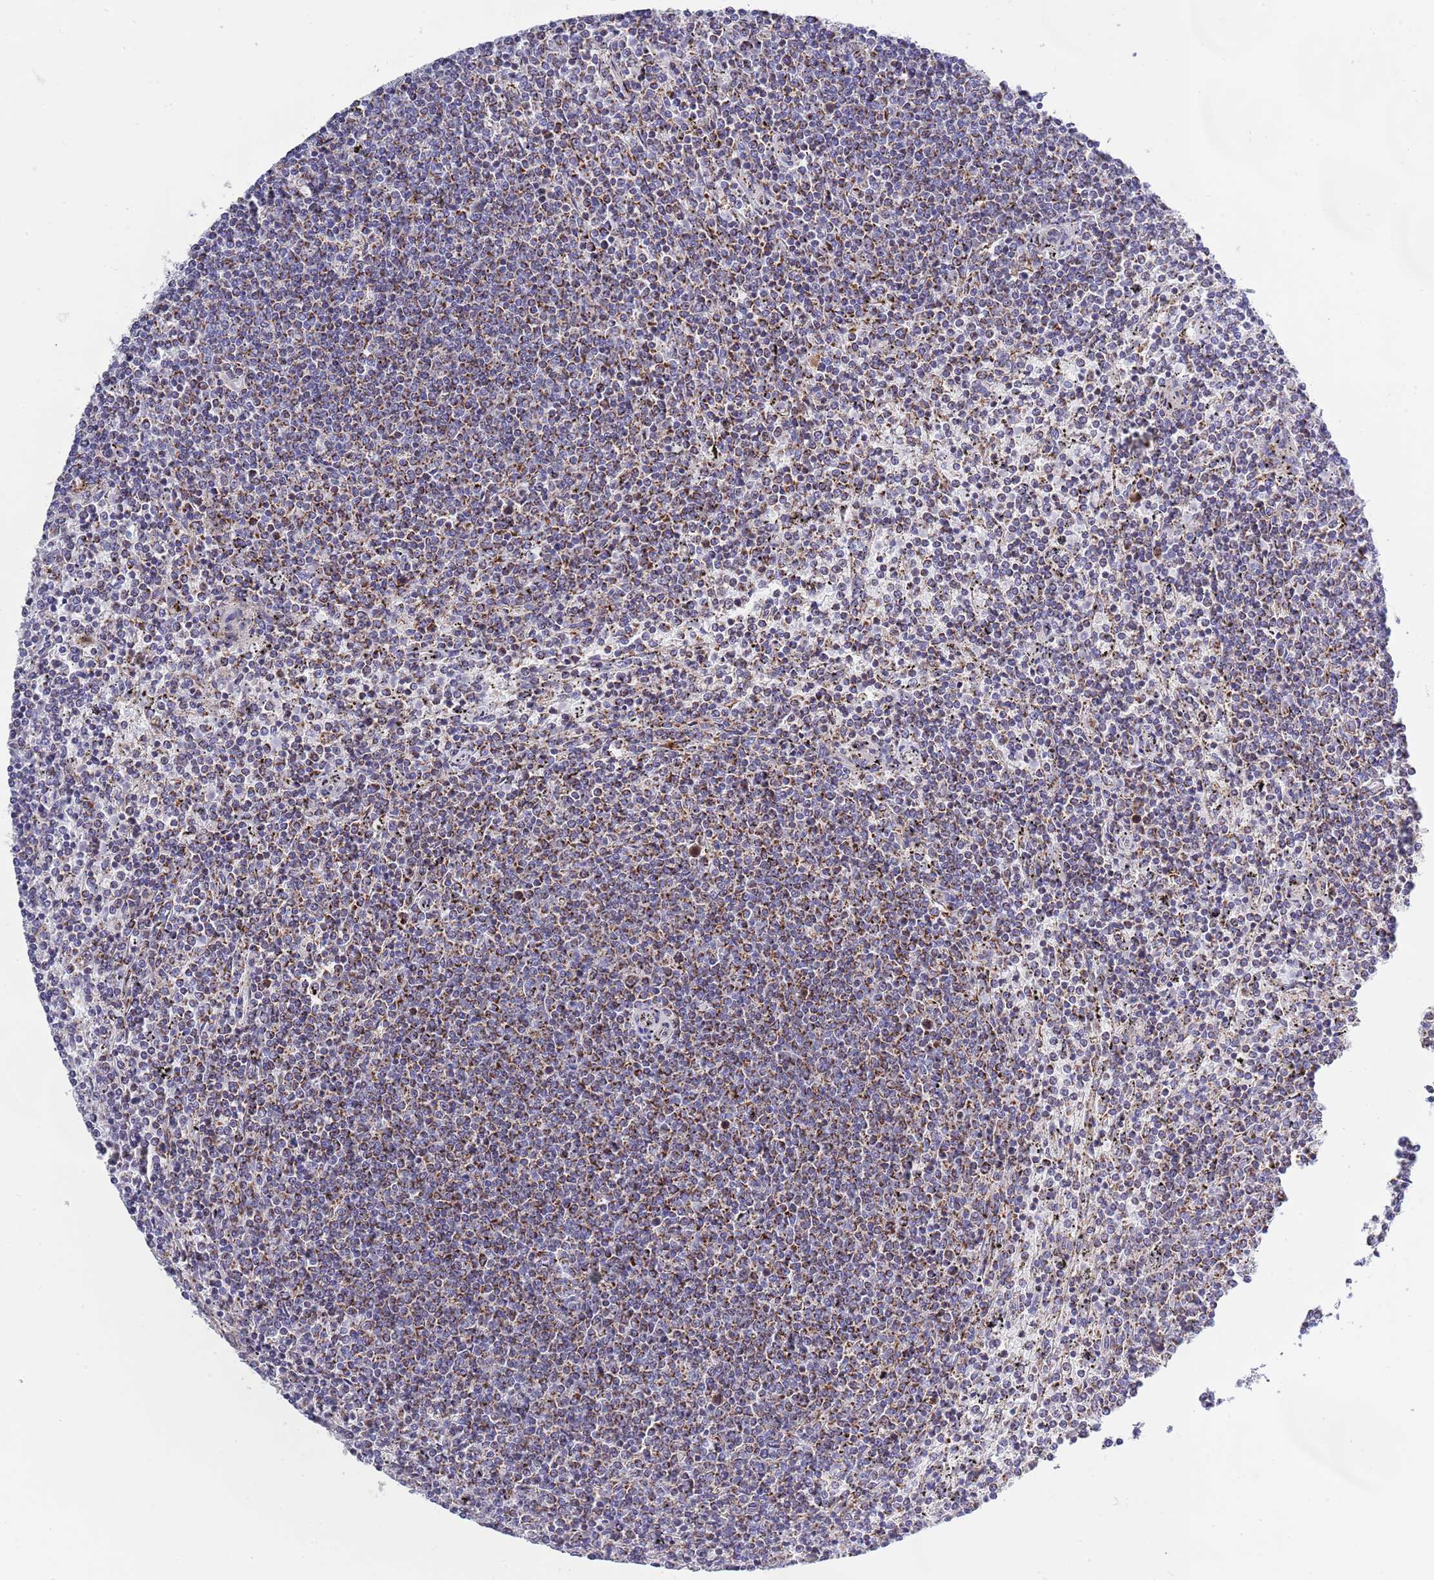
{"staining": {"intensity": "moderate", "quantity": ">75%", "location": "cytoplasmic/membranous"}, "tissue": "lymphoma", "cell_type": "Tumor cells", "image_type": "cancer", "snomed": [{"axis": "morphology", "description": "Malignant lymphoma, non-Hodgkin's type, Low grade"}, {"axis": "topography", "description": "Spleen"}], "caption": "Immunohistochemistry histopathology image of malignant lymphoma, non-Hodgkin's type (low-grade) stained for a protein (brown), which reveals medium levels of moderate cytoplasmic/membranous positivity in approximately >75% of tumor cells.", "gene": "EMC8", "patient": {"sex": "female", "age": 50}}